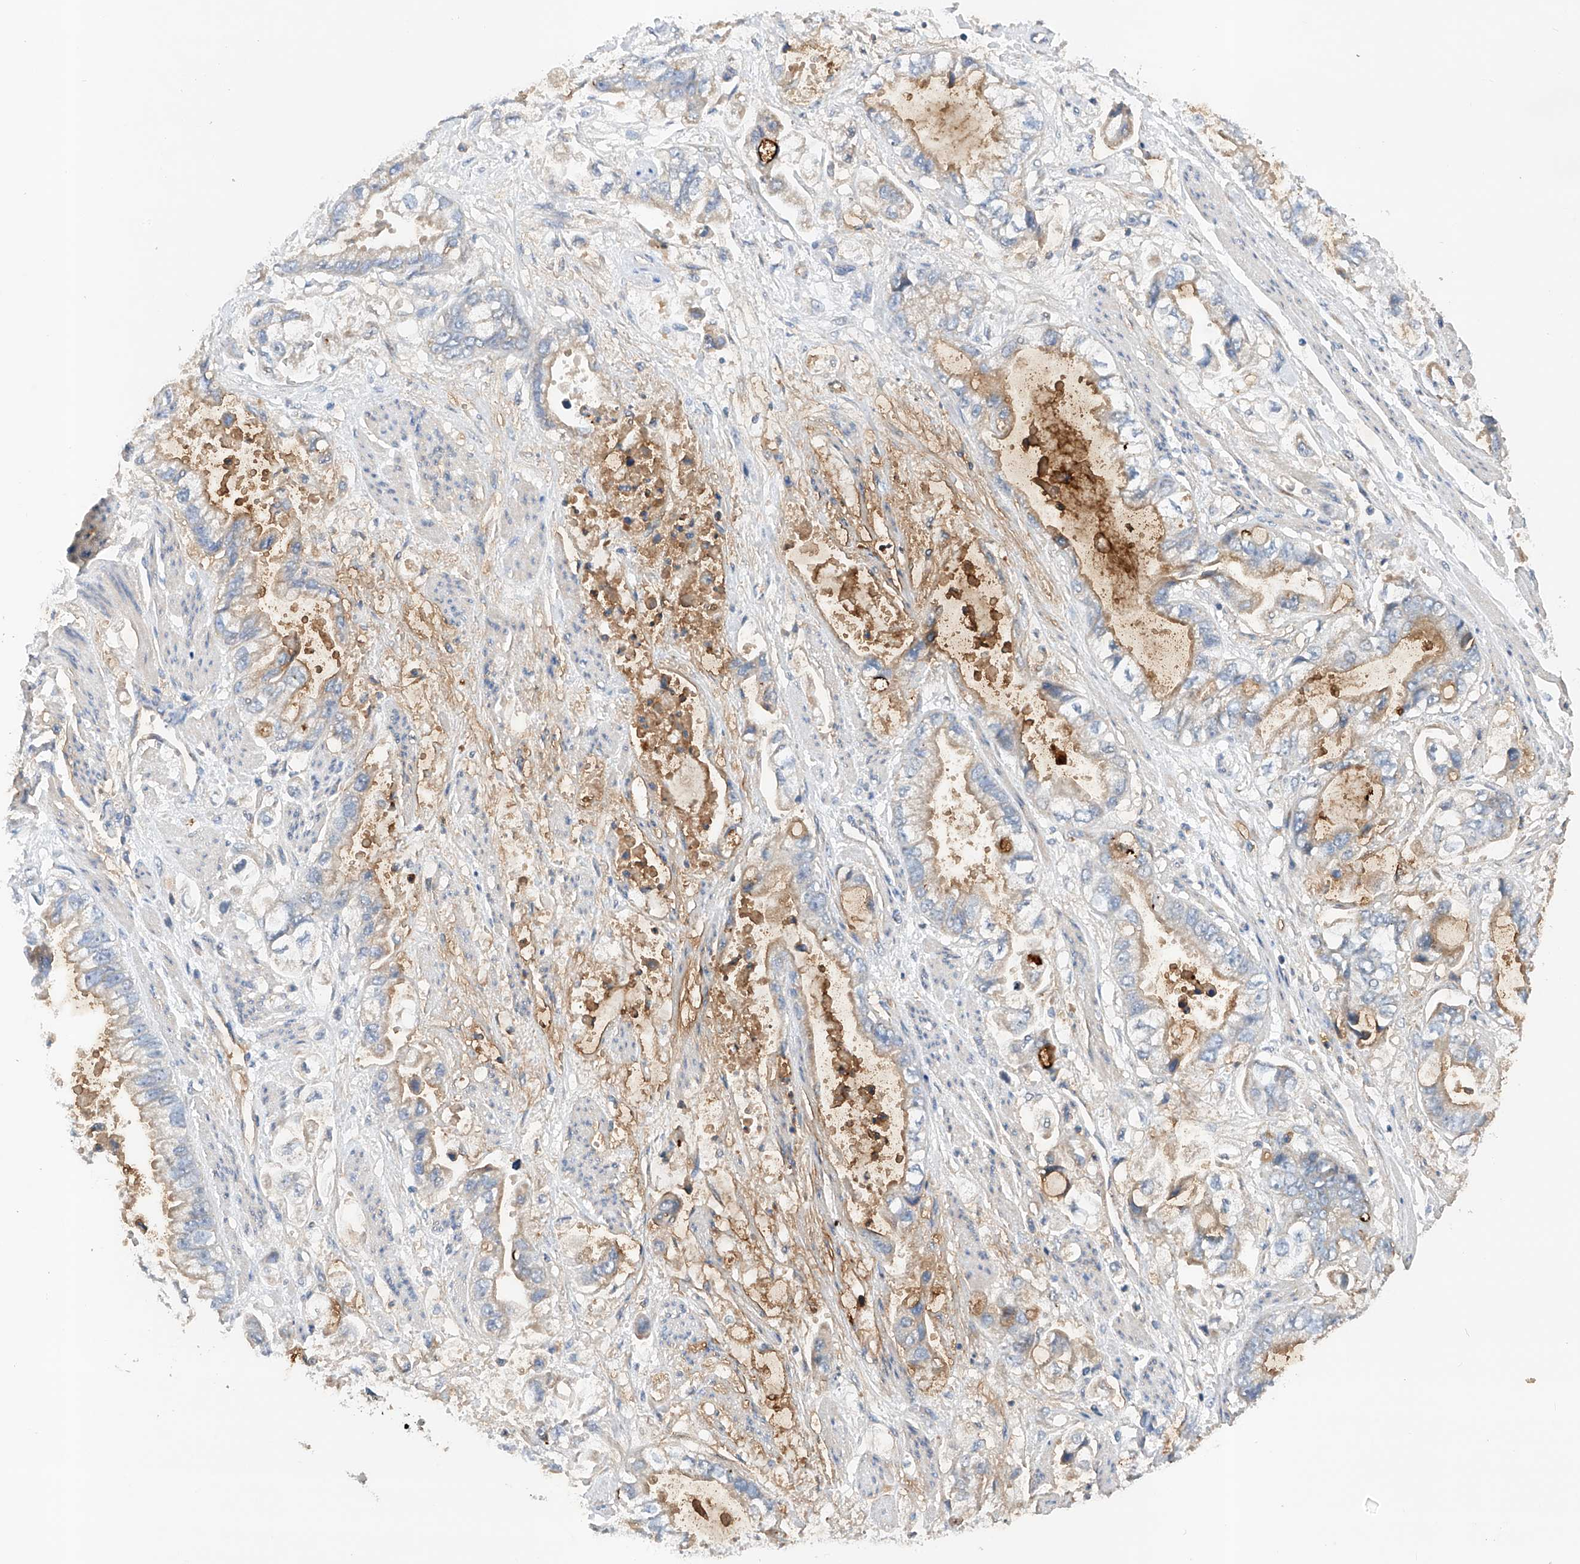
{"staining": {"intensity": "weak", "quantity": "25%-75%", "location": "cytoplasmic/membranous"}, "tissue": "stomach cancer", "cell_type": "Tumor cells", "image_type": "cancer", "snomed": [{"axis": "morphology", "description": "Adenocarcinoma, NOS"}, {"axis": "topography", "description": "Stomach"}], "caption": "Adenocarcinoma (stomach) tissue displays weak cytoplasmic/membranous positivity in about 25%-75% of tumor cells, visualized by immunohistochemistry.", "gene": "GPC4", "patient": {"sex": "male", "age": 62}}